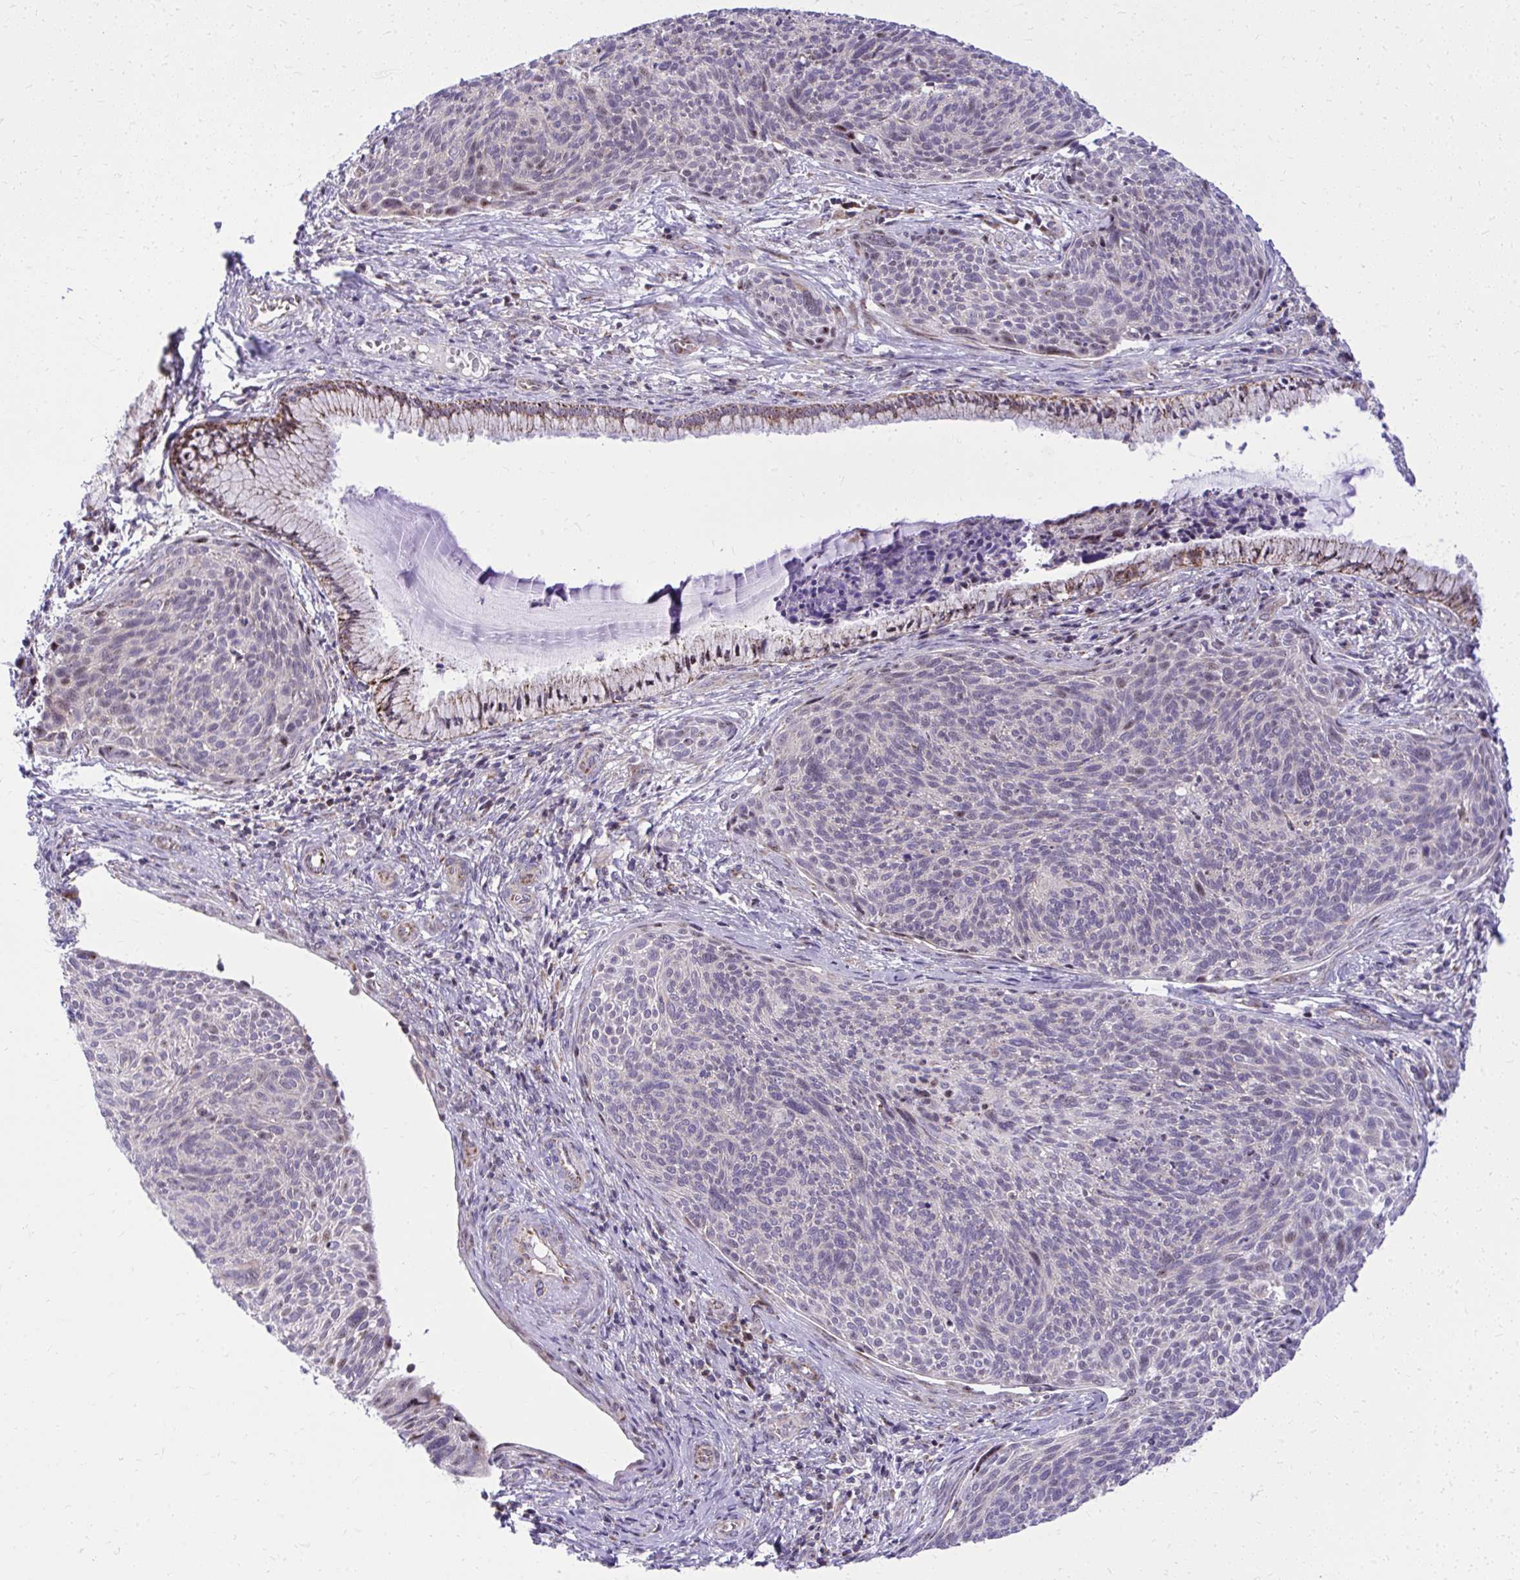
{"staining": {"intensity": "negative", "quantity": "none", "location": "none"}, "tissue": "cervical cancer", "cell_type": "Tumor cells", "image_type": "cancer", "snomed": [{"axis": "morphology", "description": "Squamous cell carcinoma, NOS"}, {"axis": "topography", "description": "Cervix"}], "caption": "High magnification brightfield microscopy of squamous cell carcinoma (cervical) stained with DAB (3,3'-diaminobenzidine) (brown) and counterstained with hematoxylin (blue): tumor cells show no significant staining. Nuclei are stained in blue.", "gene": "GPRIN3", "patient": {"sex": "female", "age": 49}}